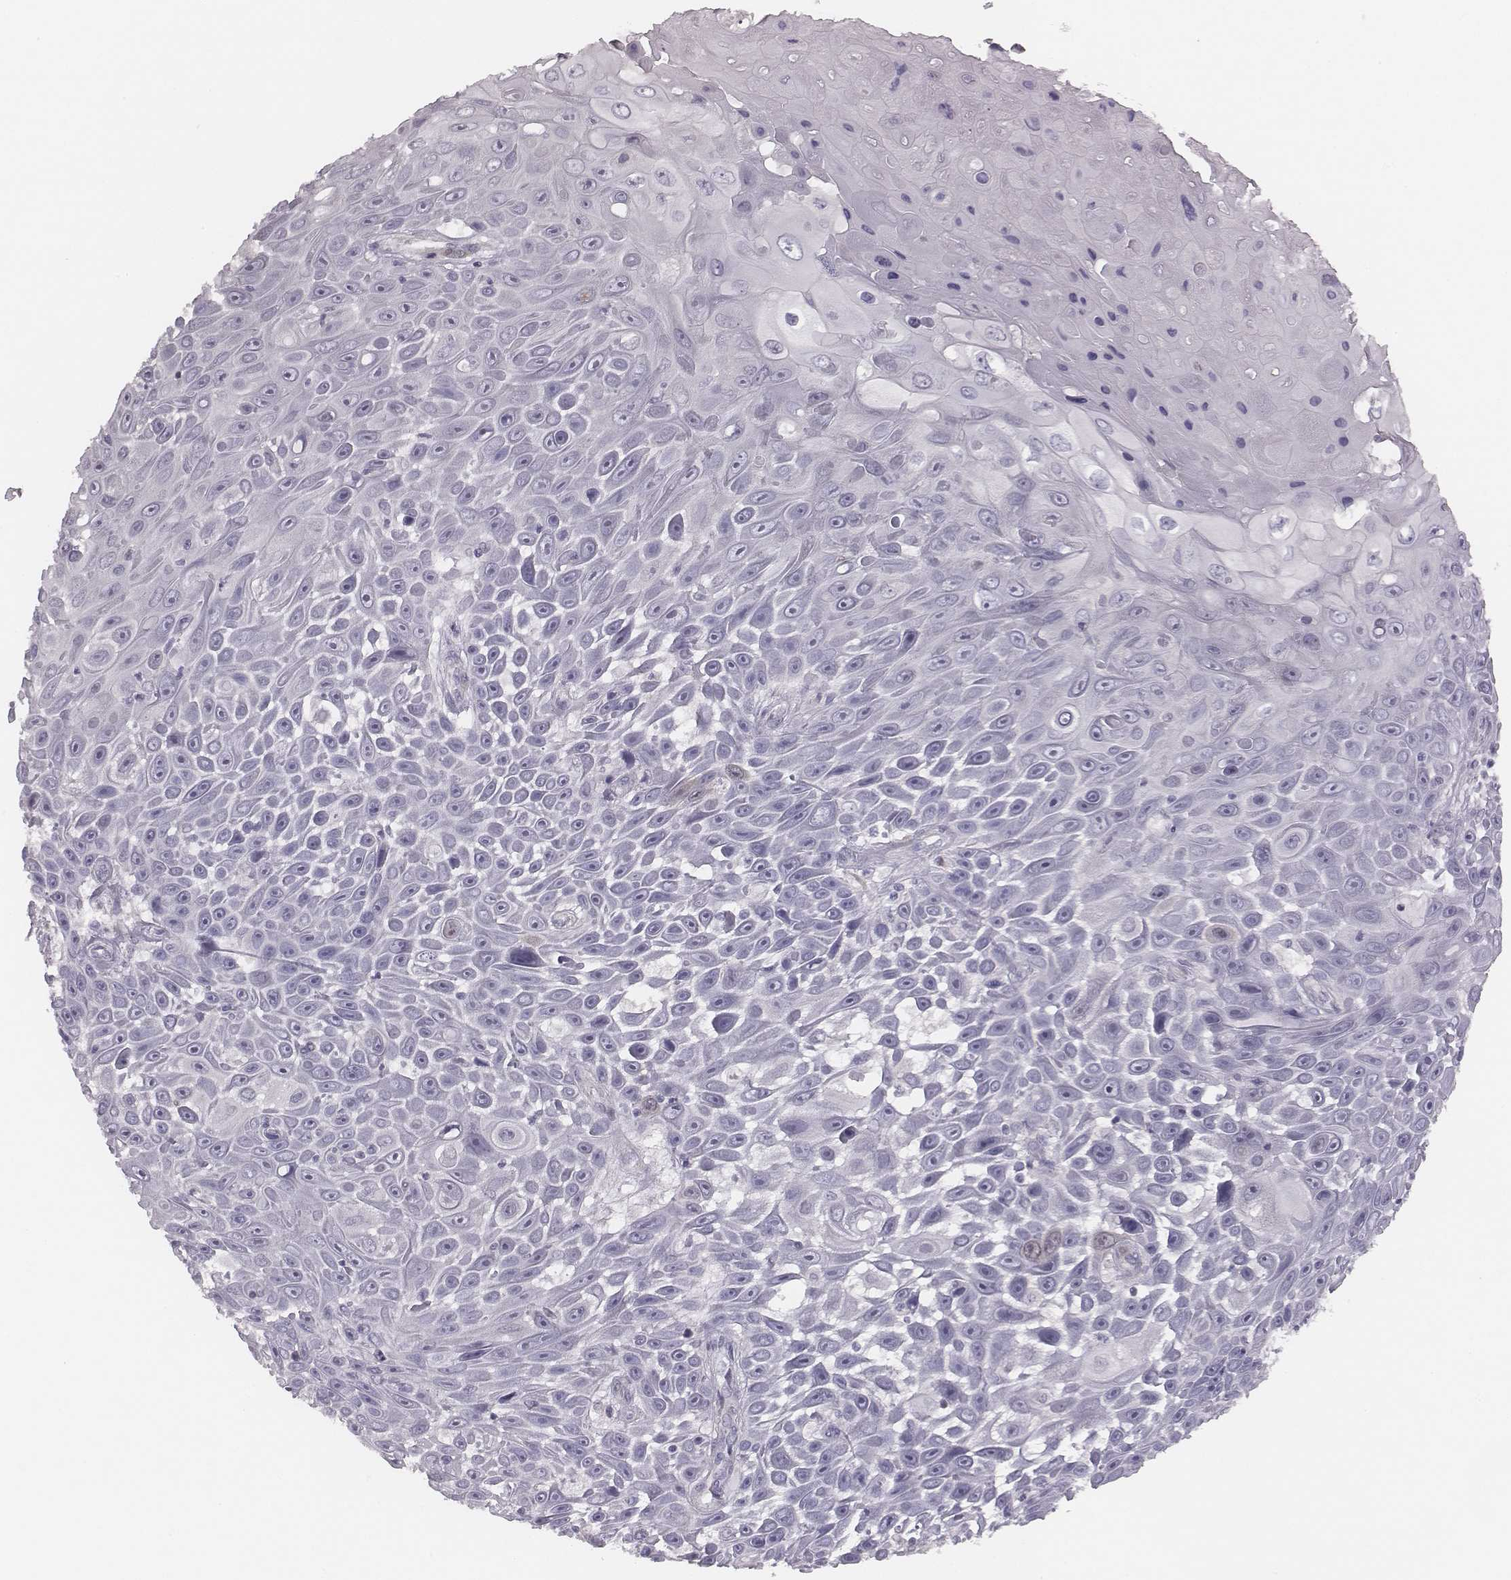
{"staining": {"intensity": "negative", "quantity": "none", "location": "none"}, "tissue": "skin cancer", "cell_type": "Tumor cells", "image_type": "cancer", "snomed": [{"axis": "morphology", "description": "Squamous cell carcinoma, NOS"}, {"axis": "topography", "description": "Skin"}], "caption": "There is no significant staining in tumor cells of skin squamous cell carcinoma. (Stains: DAB (3,3'-diaminobenzidine) immunohistochemistry with hematoxylin counter stain, Microscopy: brightfield microscopy at high magnification).", "gene": "PBK", "patient": {"sex": "male", "age": 82}}